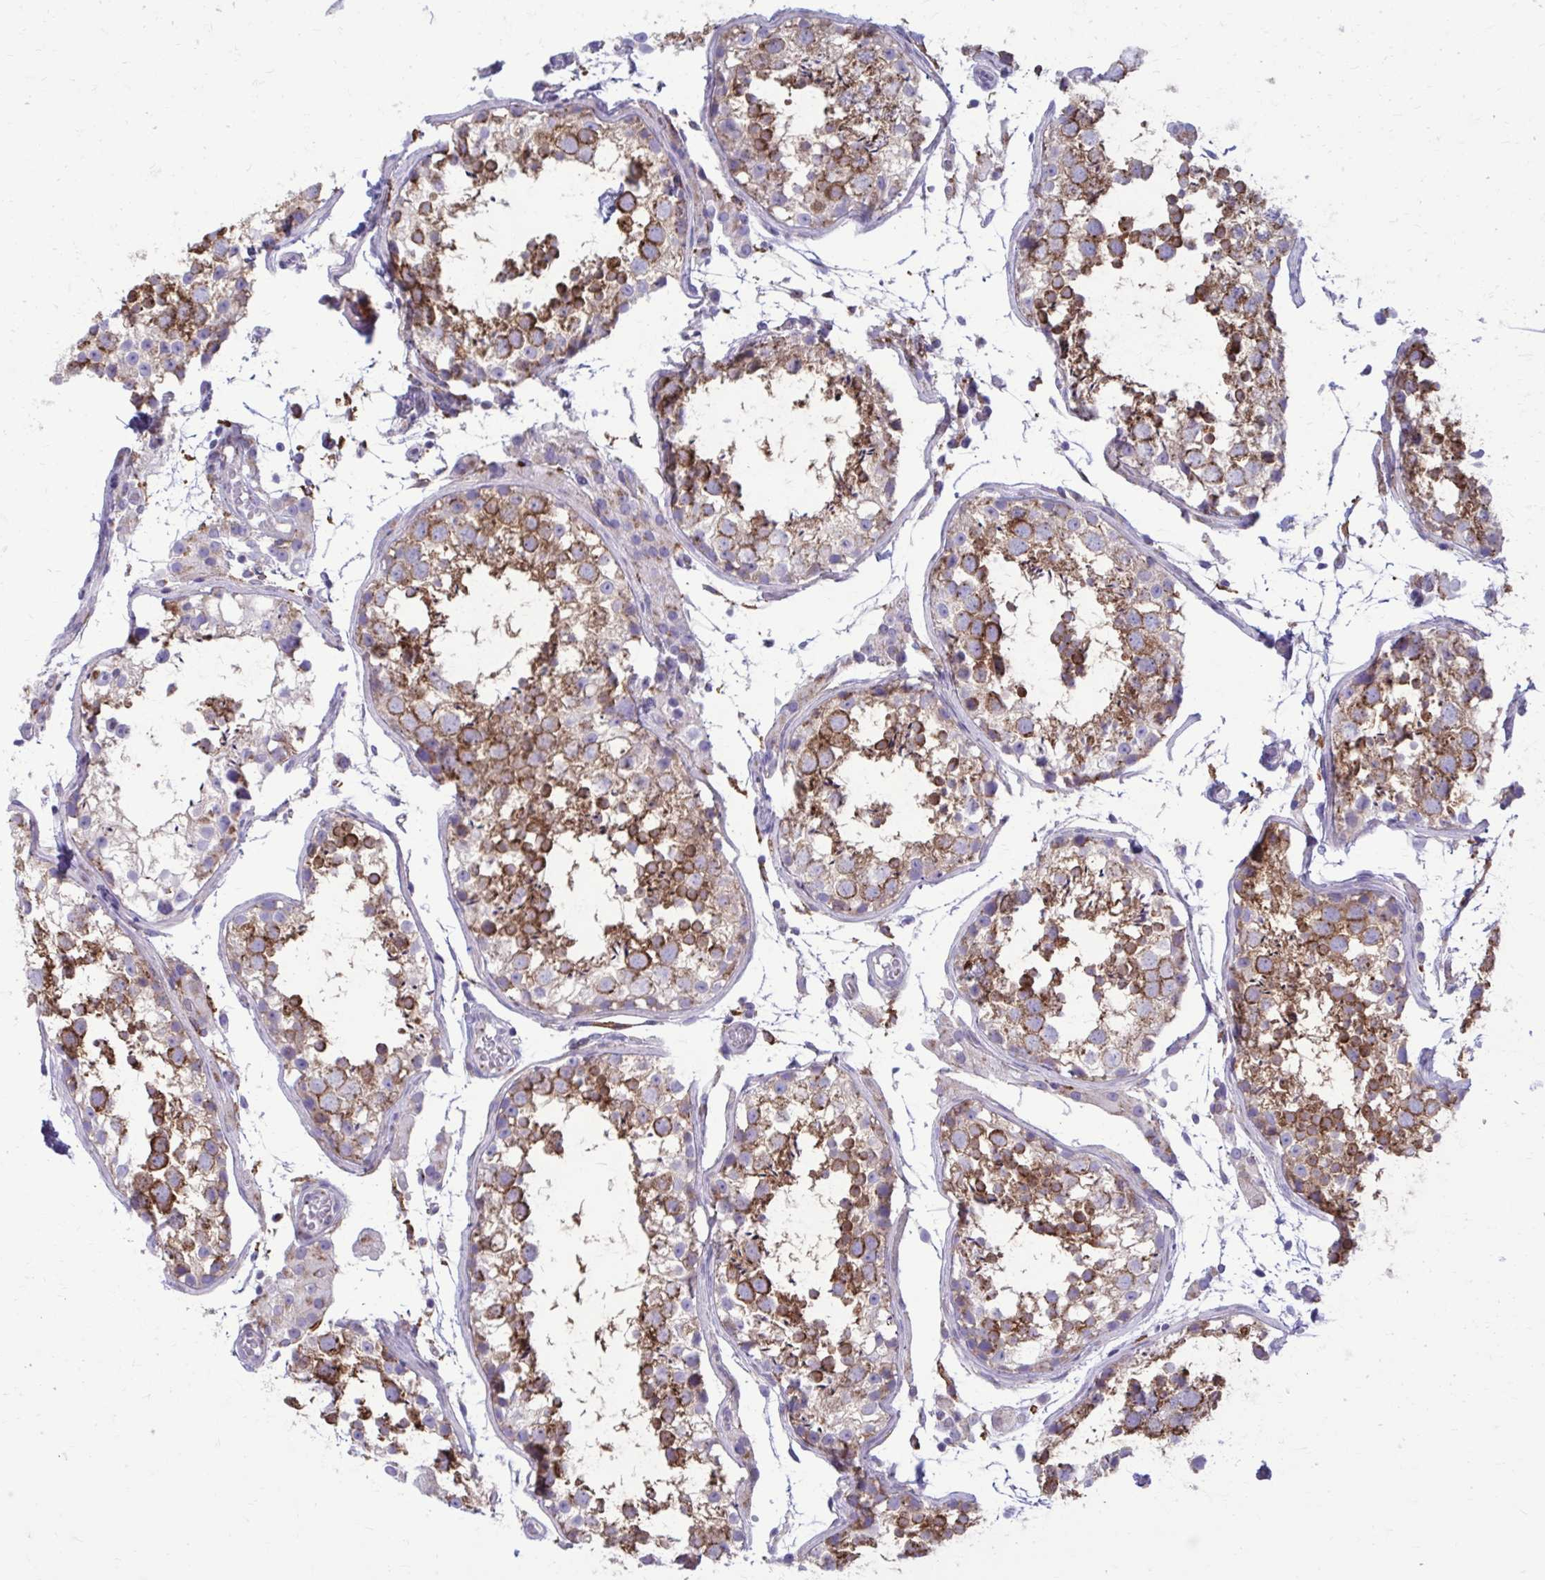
{"staining": {"intensity": "strong", "quantity": "25%-75%", "location": "cytoplasmic/membranous"}, "tissue": "testis", "cell_type": "Cells in seminiferous ducts", "image_type": "normal", "snomed": [{"axis": "morphology", "description": "Normal tissue, NOS"}, {"axis": "morphology", "description": "Seminoma, NOS"}, {"axis": "topography", "description": "Testis"}], "caption": "IHC of normal testis exhibits high levels of strong cytoplasmic/membranous expression in about 25%-75% of cells in seminiferous ducts. Using DAB (brown) and hematoxylin (blue) stains, captured at high magnification using brightfield microscopy.", "gene": "CLTA", "patient": {"sex": "male", "age": 29}}